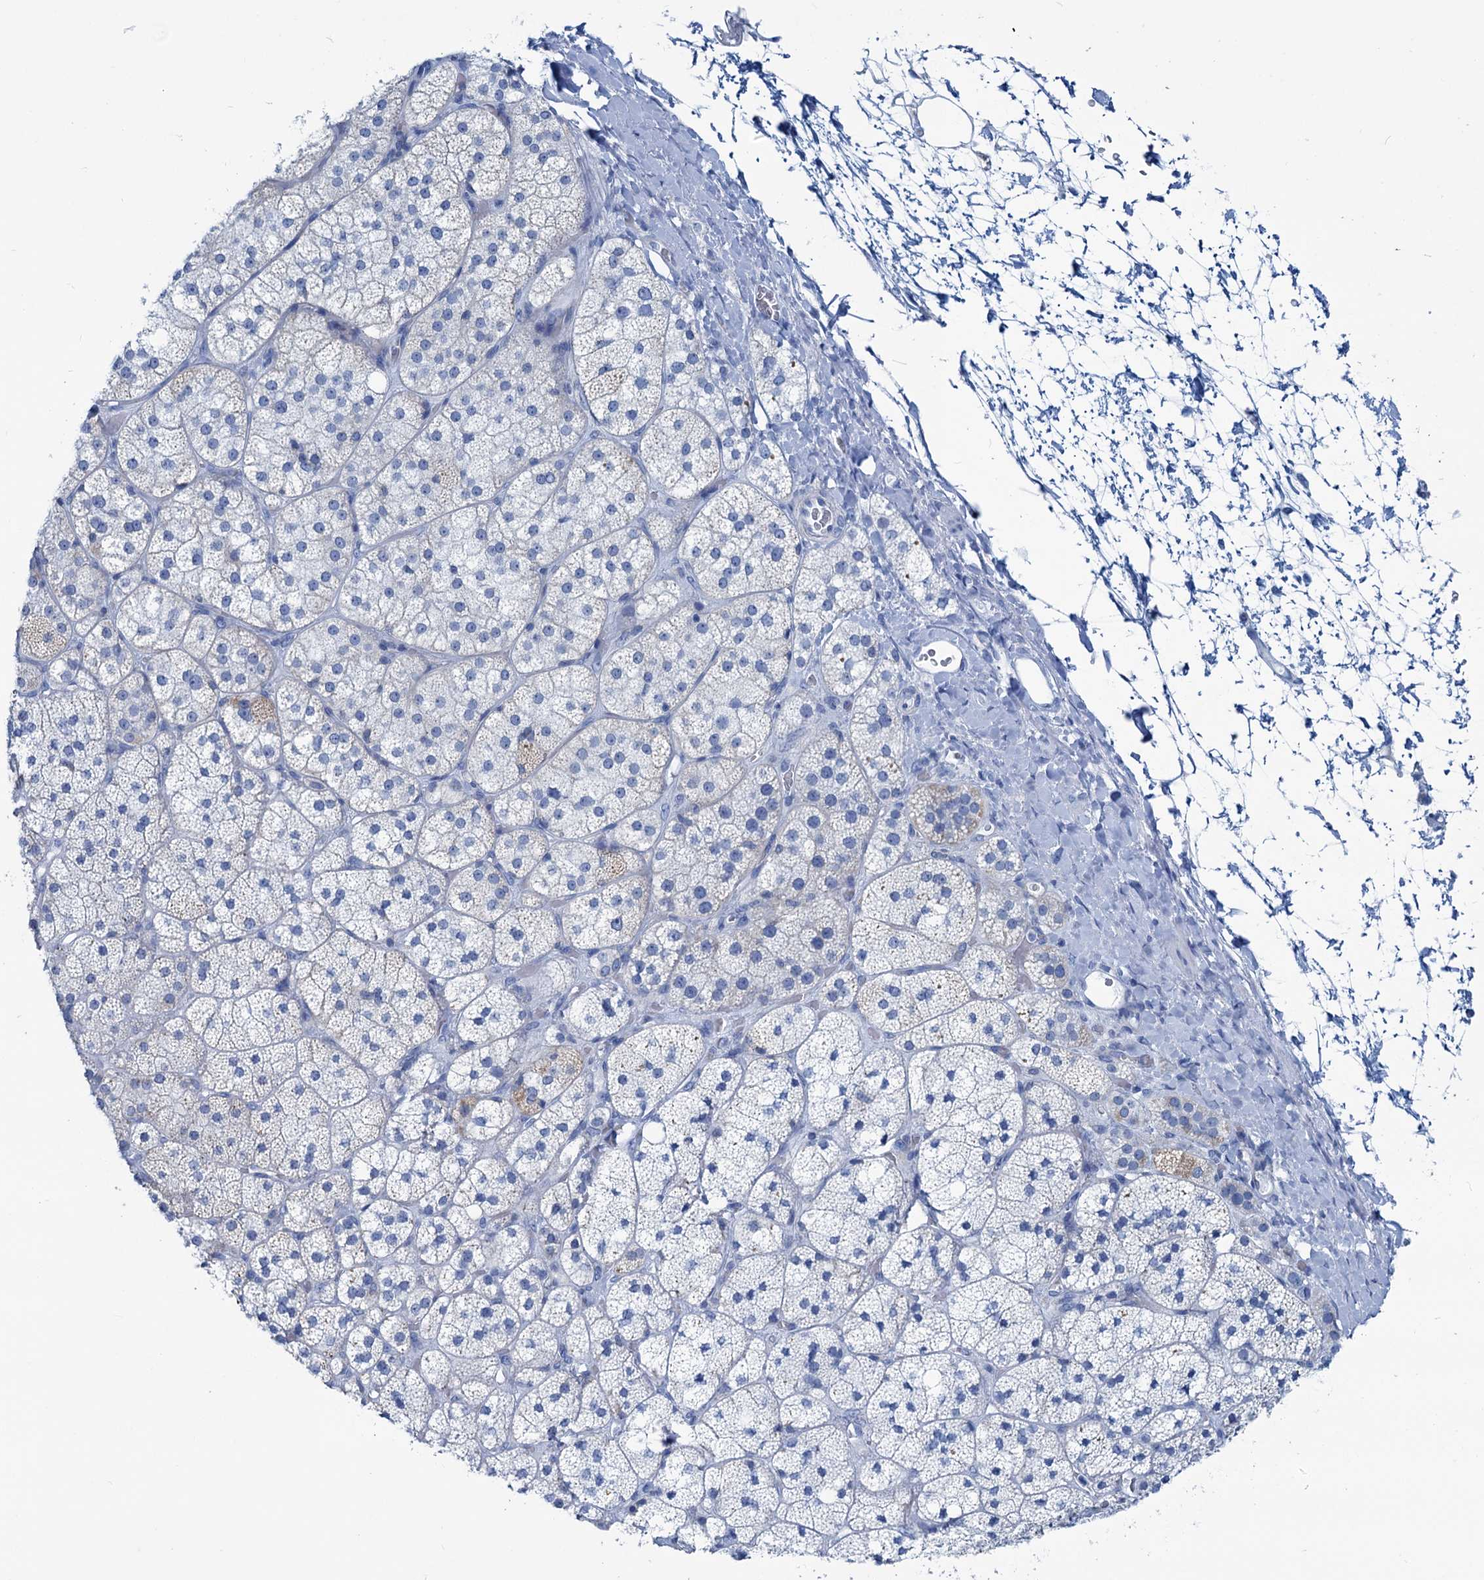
{"staining": {"intensity": "negative", "quantity": "none", "location": "none"}, "tissue": "adrenal gland", "cell_type": "Glandular cells", "image_type": "normal", "snomed": [{"axis": "morphology", "description": "Normal tissue, NOS"}, {"axis": "topography", "description": "Adrenal gland"}], "caption": "Glandular cells are negative for brown protein staining in unremarkable adrenal gland. (Immunohistochemistry (ihc), brightfield microscopy, high magnification).", "gene": "SLC1A3", "patient": {"sex": "male", "age": 61}}